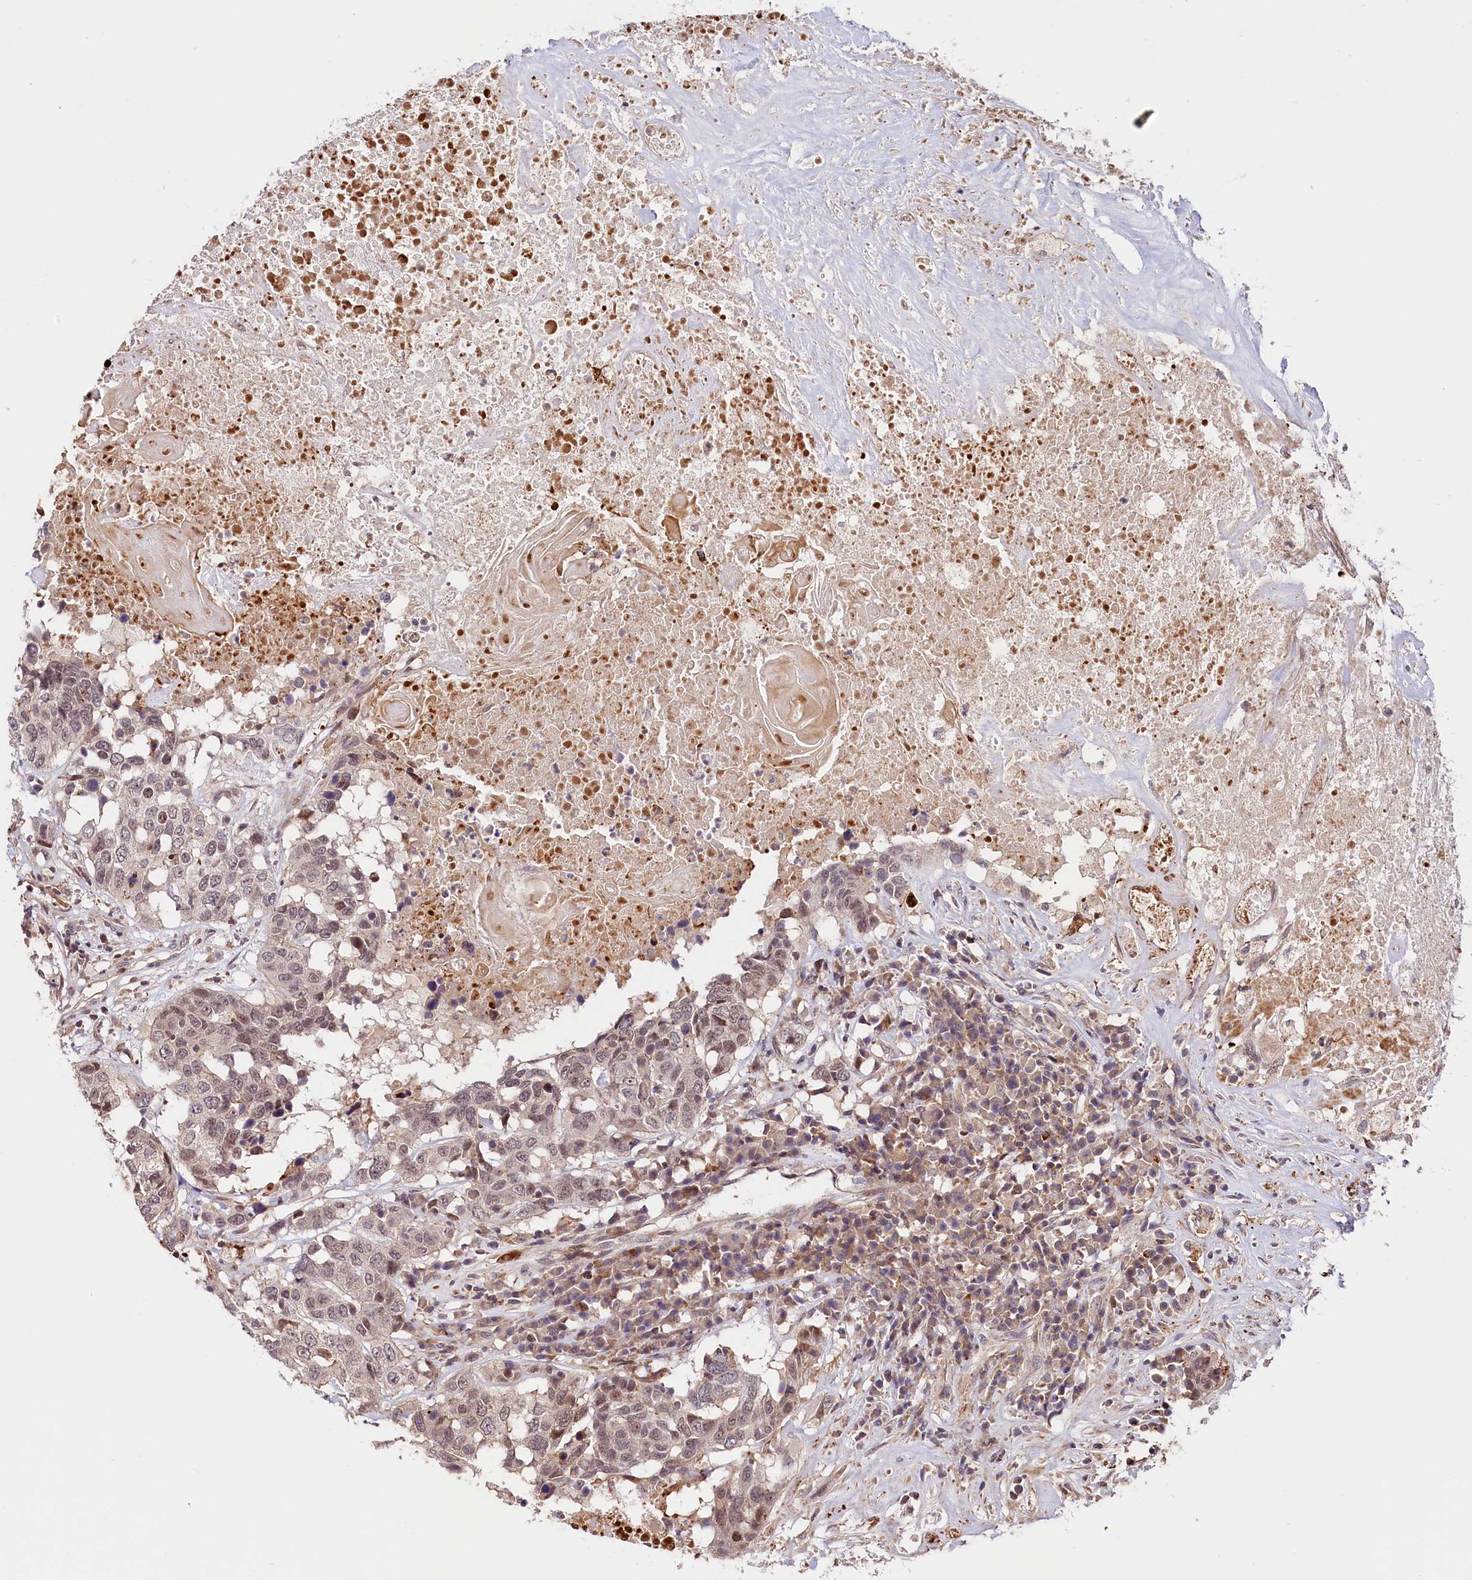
{"staining": {"intensity": "weak", "quantity": ">75%", "location": "nuclear"}, "tissue": "head and neck cancer", "cell_type": "Tumor cells", "image_type": "cancer", "snomed": [{"axis": "morphology", "description": "Squamous cell carcinoma, NOS"}, {"axis": "topography", "description": "Head-Neck"}], "caption": "Tumor cells reveal weak nuclear staining in approximately >75% of cells in head and neck cancer (squamous cell carcinoma).", "gene": "CACNA1H", "patient": {"sex": "male", "age": 66}}